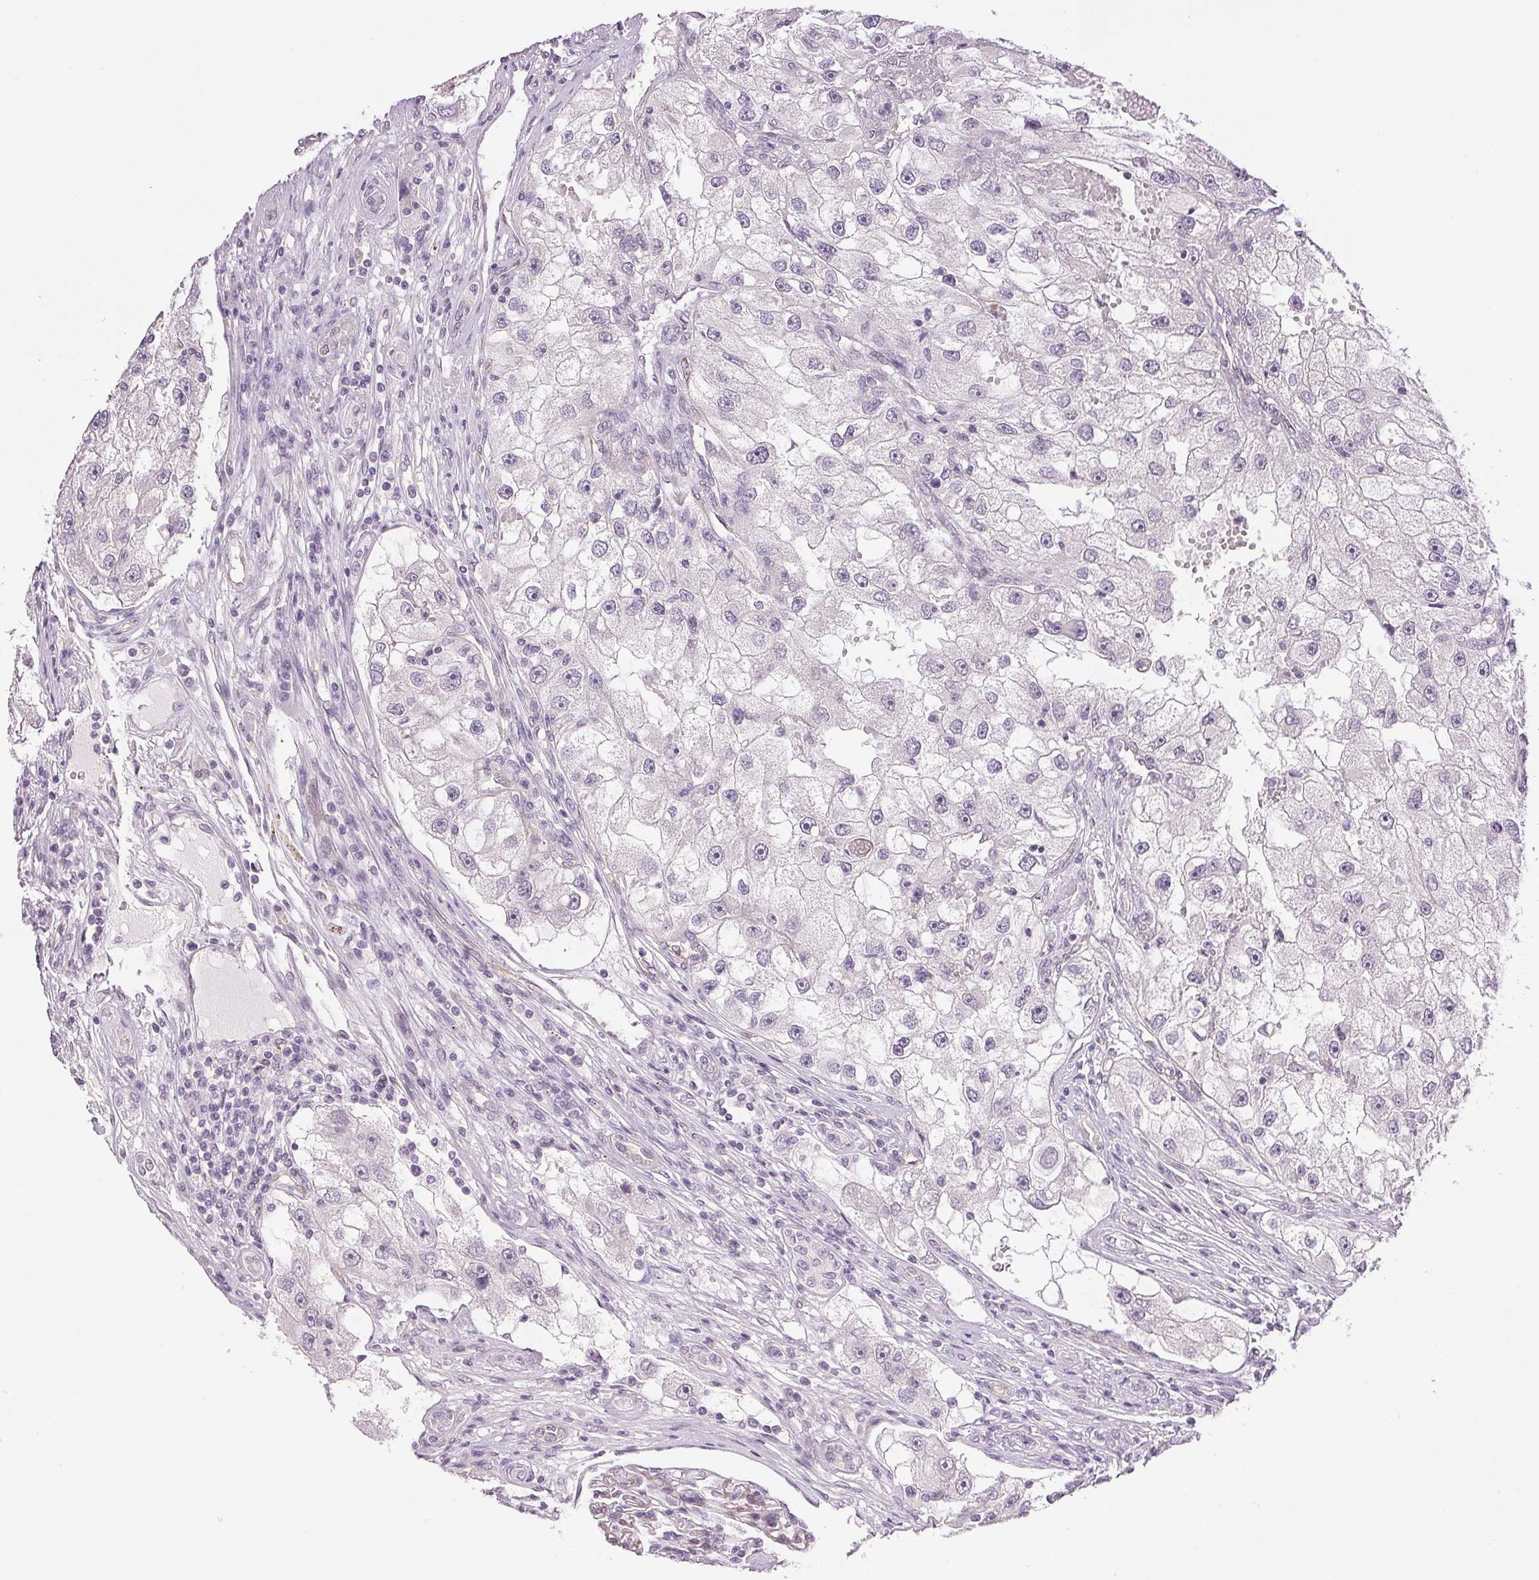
{"staining": {"intensity": "negative", "quantity": "none", "location": "none"}, "tissue": "renal cancer", "cell_type": "Tumor cells", "image_type": "cancer", "snomed": [{"axis": "morphology", "description": "Adenocarcinoma, NOS"}, {"axis": "topography", "description": "Kidney"}], "caption": "Immunohistochemistry of human adenocarcinoma (renal) reveals no positivity in tumor cells. The staining was performed using DAB (3,3'-diaminobenzidine) to visualize the protein expression in brown, while the nuclei were stained in blue with hematoxylin (Magnification: 20x).", "gene": "PLCB1", "patient": {"sex": "male", "age": 63}}